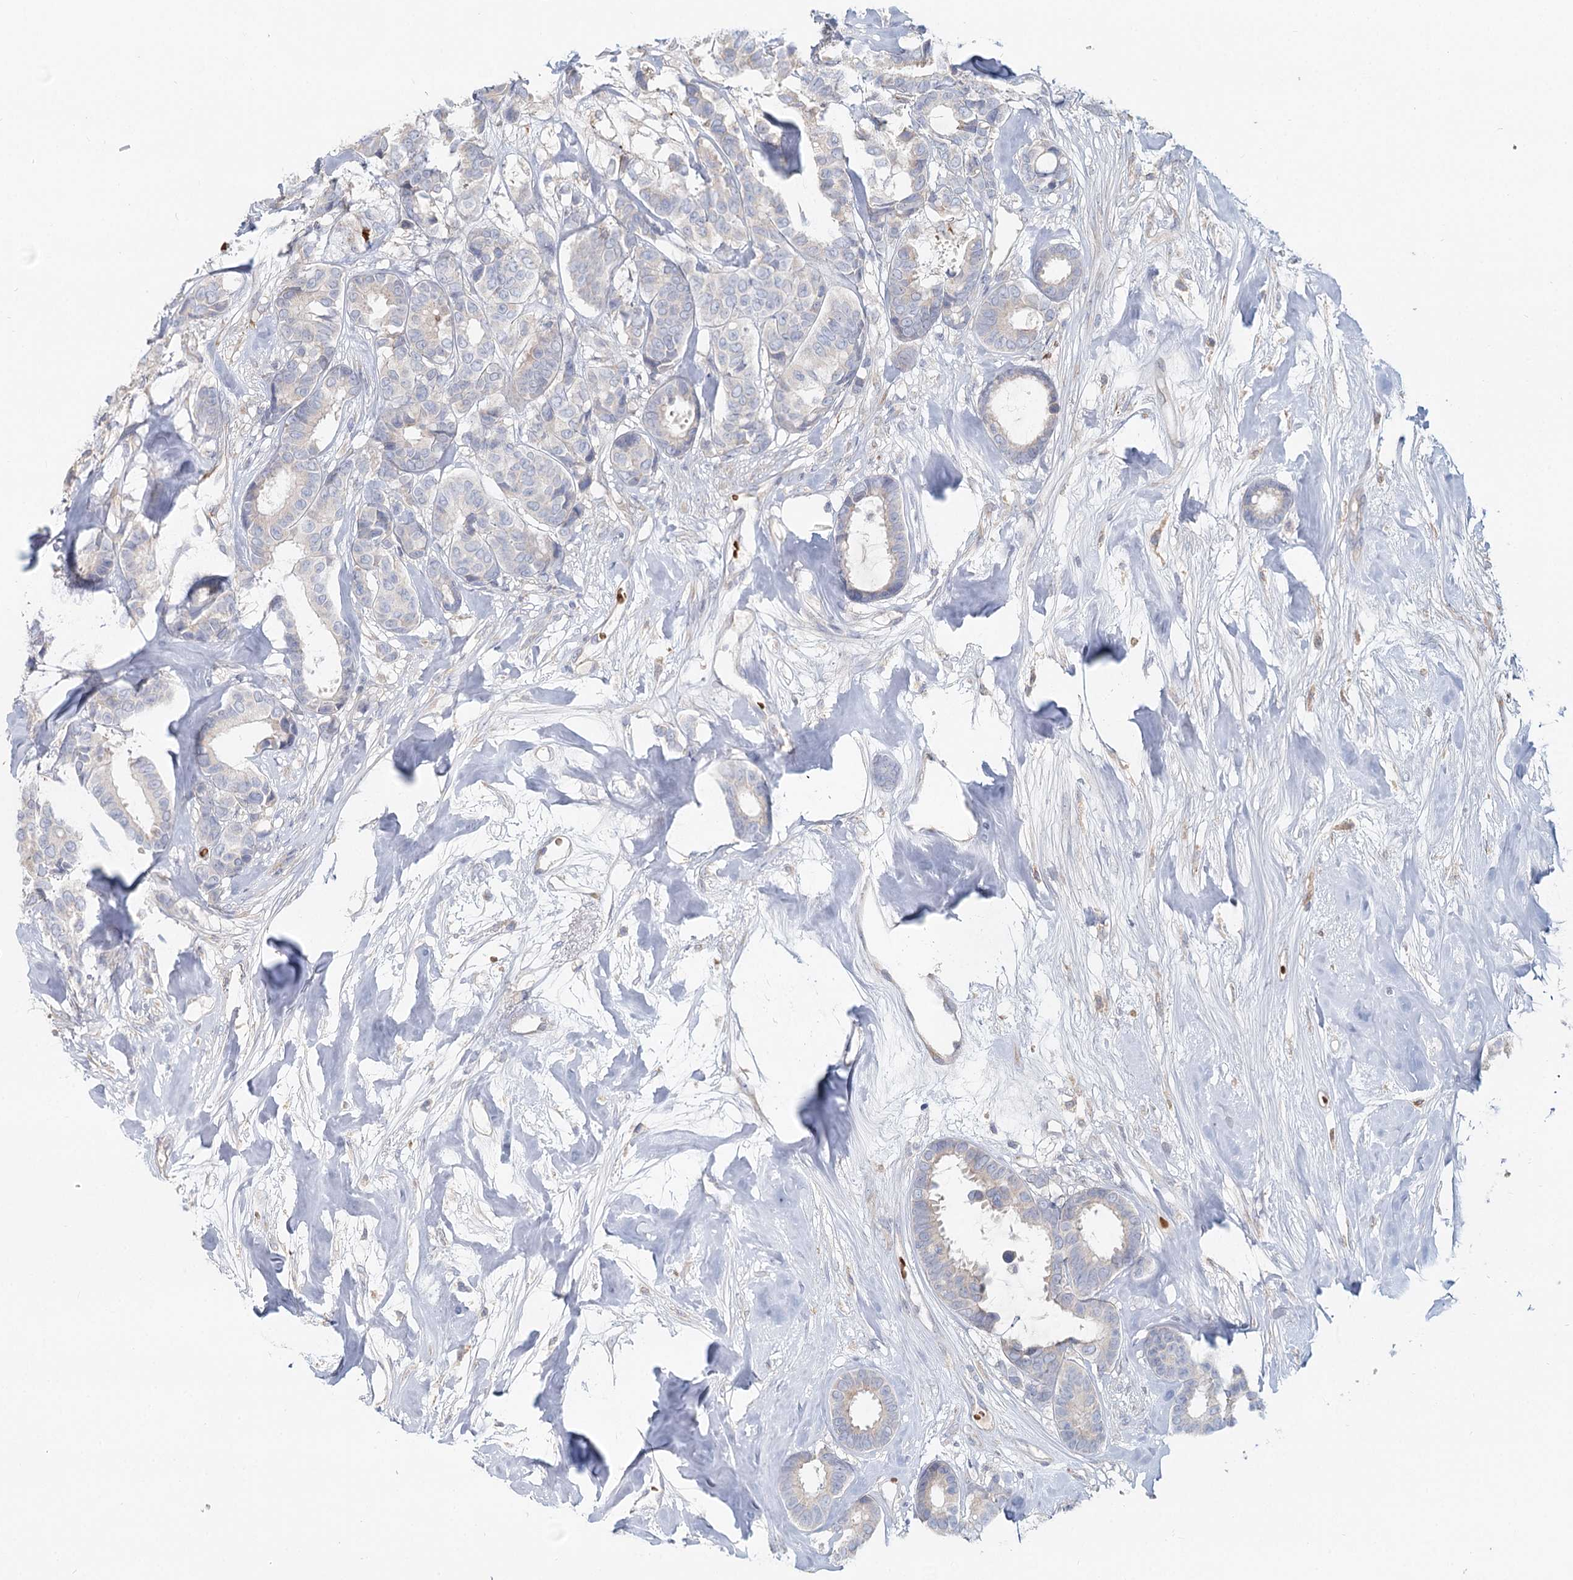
{"staining": {"intensity": "negative", "quantity": "none", "location": "none"}, "tissue": "breast cancer", "cell_type": "Tumor cells", "image_type": "cancer", "snomed": [{"axis": "morphology", "description": "Duct carcinoma"}, {"axis": "topography", "description": "Breast"}], "caption": "Immunohistochemical staining of human breast intraductal carcinoma reveals no significant staining in tumor cells. Brightfield microscopy of immunohistochemistry stained with DAB (brown) and hematoxylin (blue), captured at high magnification.", "gene": "ANKRD16", "patient": {"sex": "female", "age": 87}}